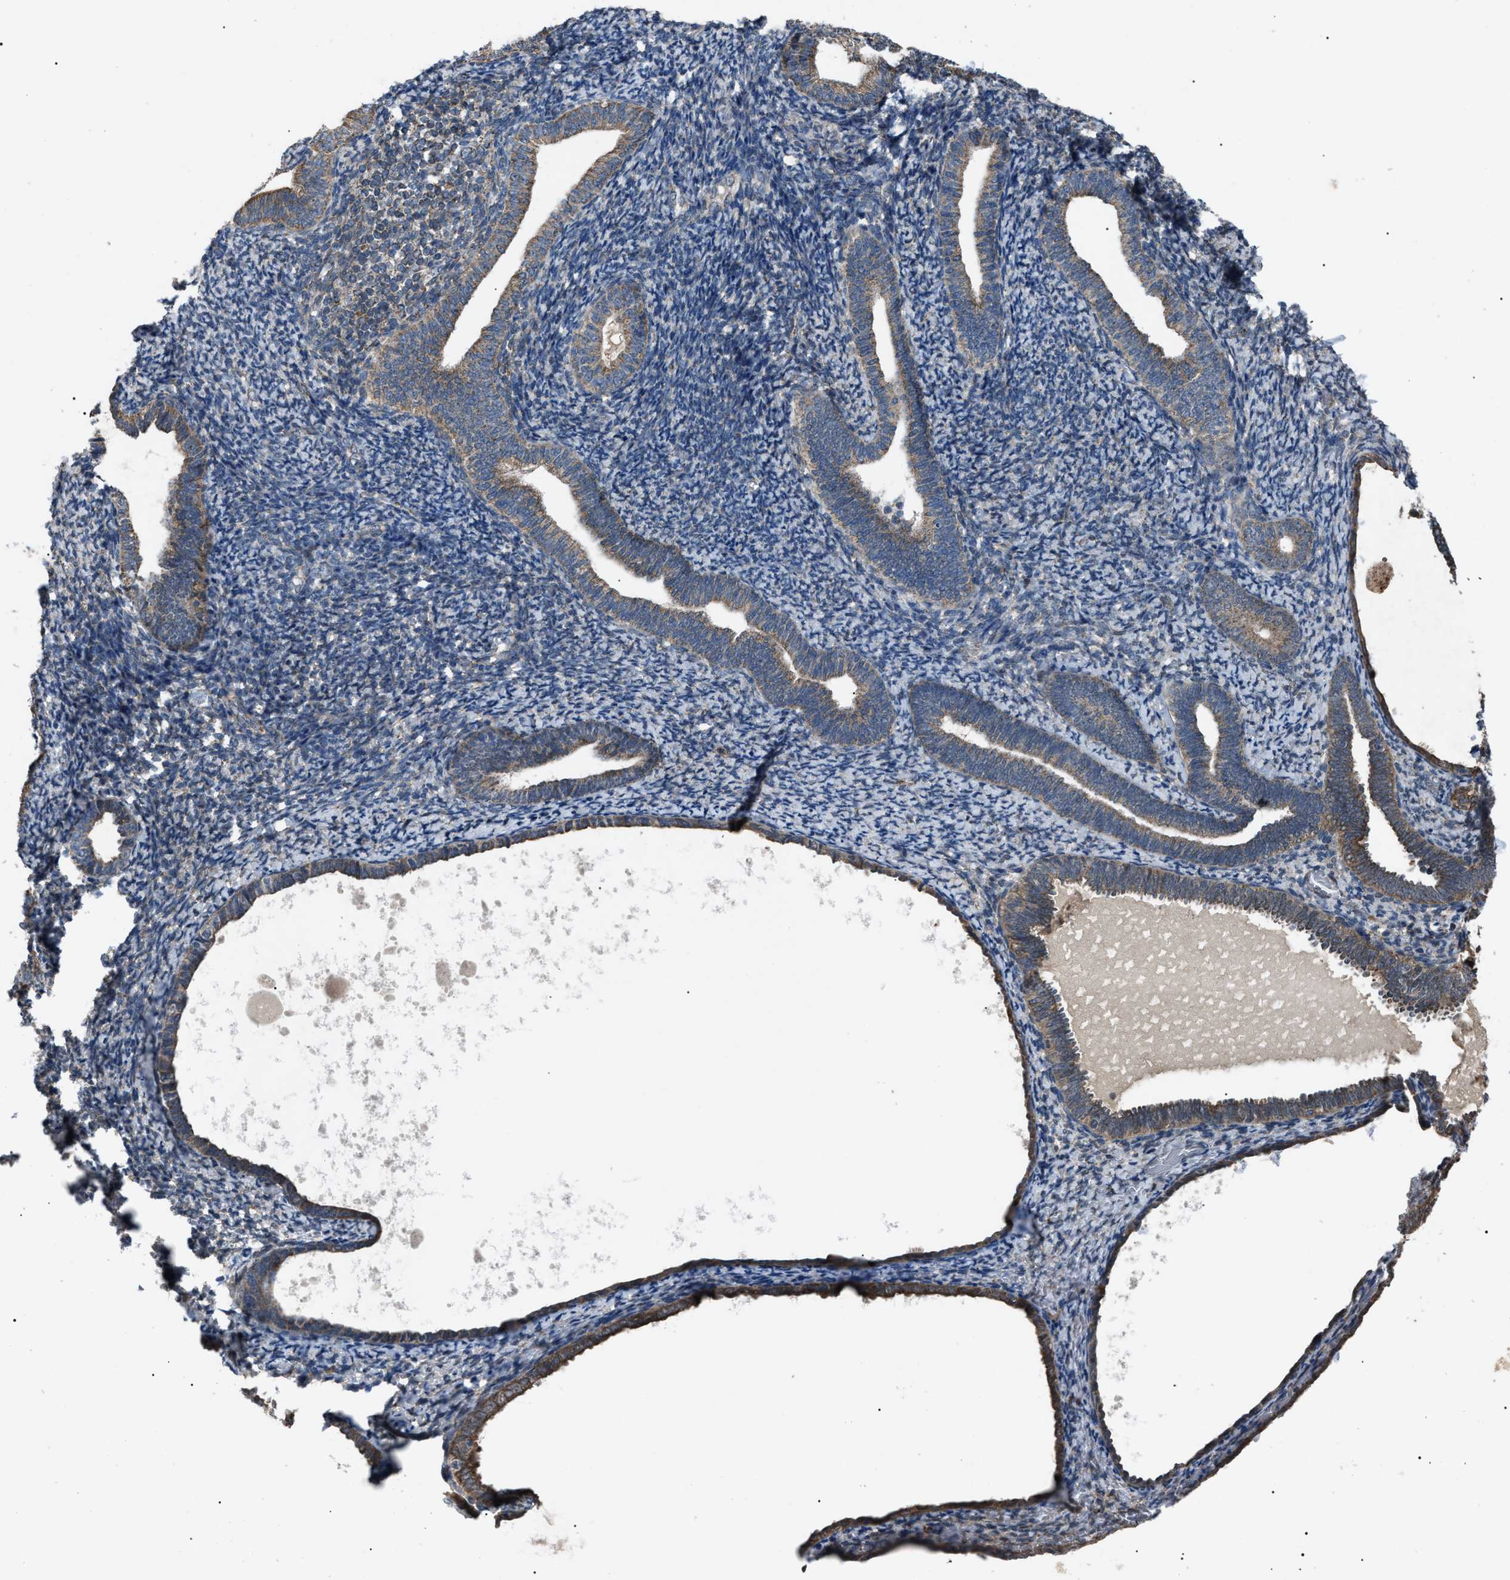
{"staining": {"intensity": "moderate", "quantity": "<25%", "location": "cytoplasmic/membranous"}, "tissue": "endometrium", "cell_type": "Cells in endometrial stroma", "image_type": "normal", "snomed": [{"axis": "morphology", "description": "Normal tissue, NOS"}, {"axis": "topography", "description": "Endometrium"}], "caption": "Protein staining displays moderate cytoplasmic/membranous positivity in approximately <25% of cells in endometrial stroma in normal endometrium.", "gene": "ZFAND2A", "patient": {"sex": "female", "age": 66}}